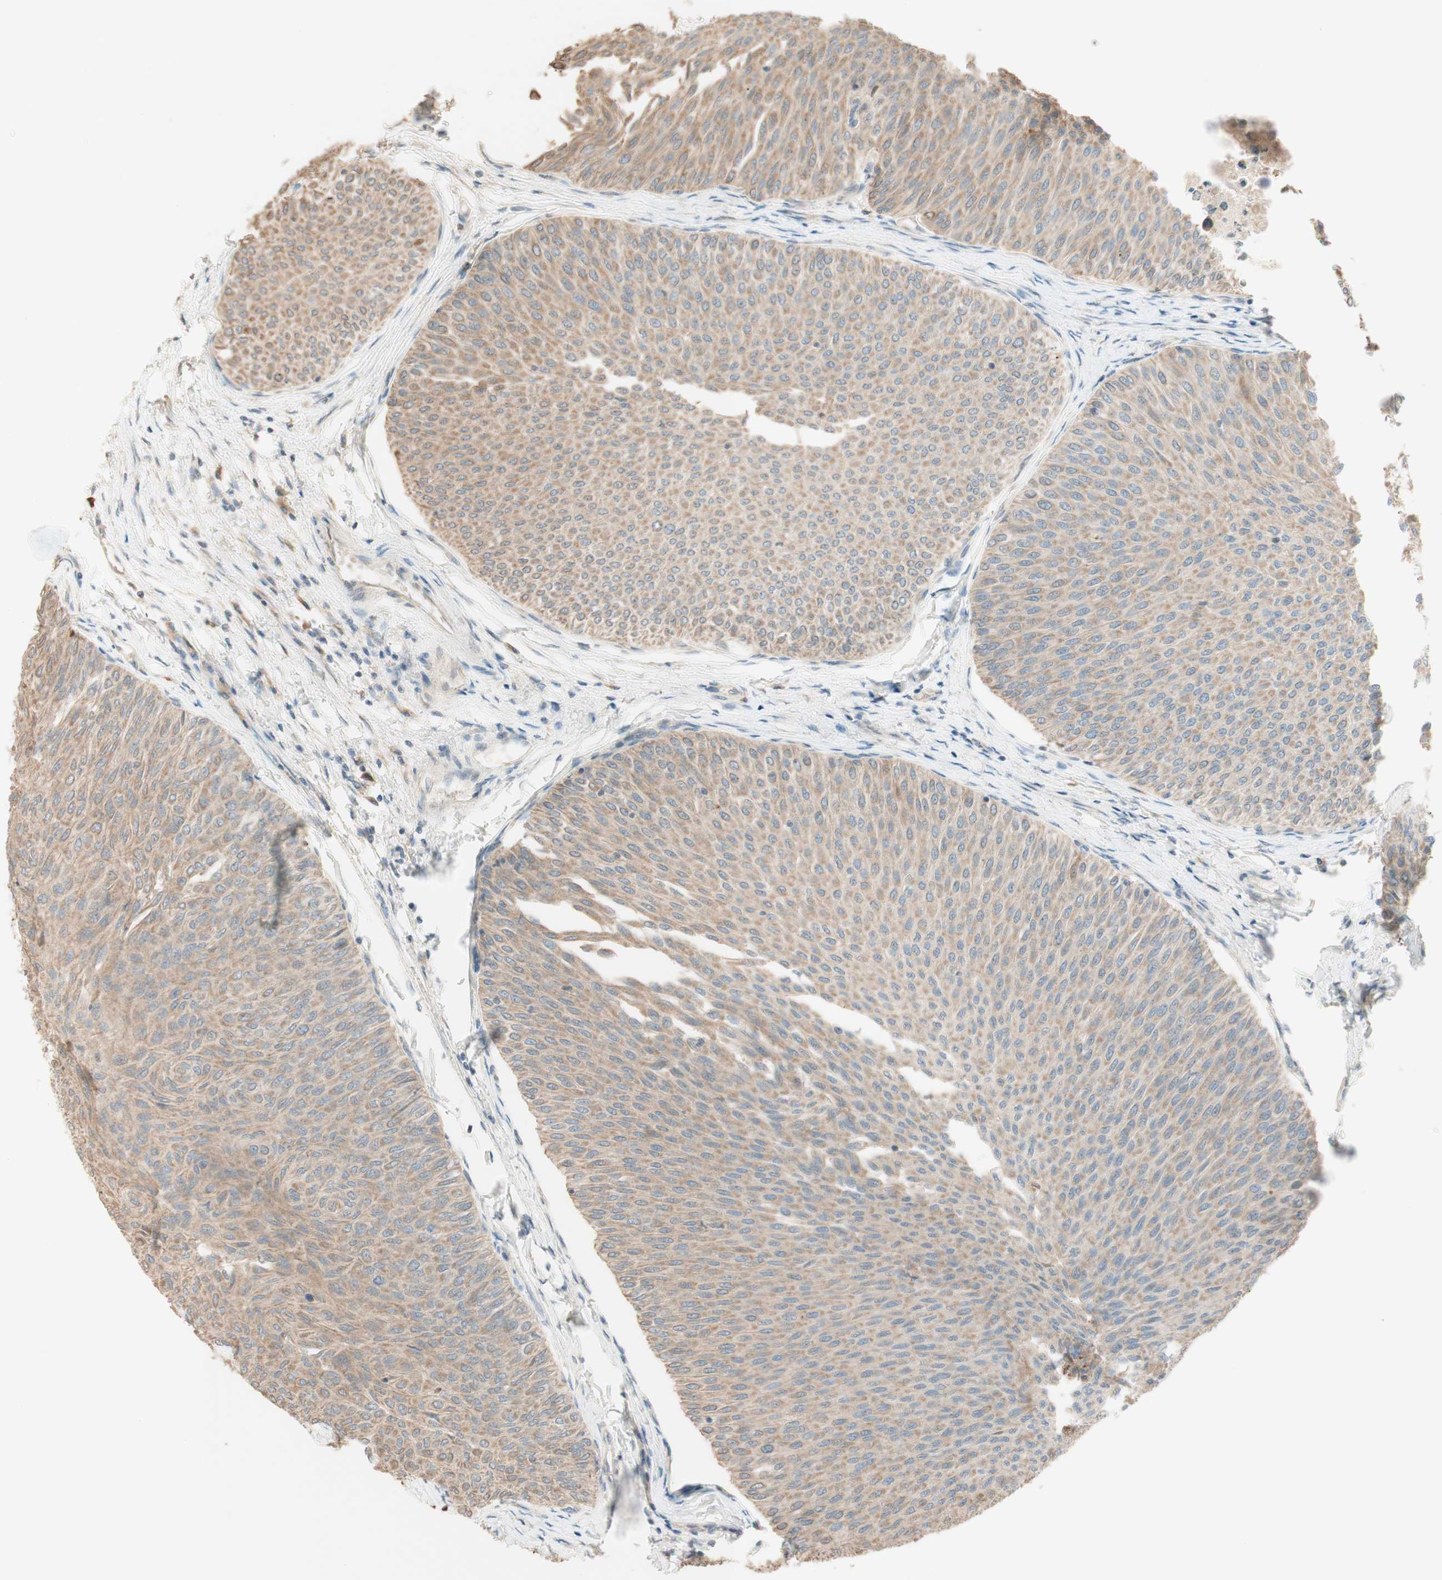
{"staining": {"intensity": "weak", "quantity": ">75%", "location": "cytoplasmic/membranous"}, "tissue": "urothelial cancer", "cell_type": "Tumor cells", "image_type": "cancer", "snomed": [{"axis": "morphology", "description": "Urothelial carcinoma, Low grade"}, {"axis": "topography", "description": "Urinary bladder"}], "caption": "Immunohistochemical staining of human low-grade urothelial carcinoma demonstrates low levels of weak cytoplasmic/membranous protein expression in about >75% of tumor cells. Nuclei are stained in blue.", "gene": "CLCN2", "patient": {"sex": "male", "age": 78}}